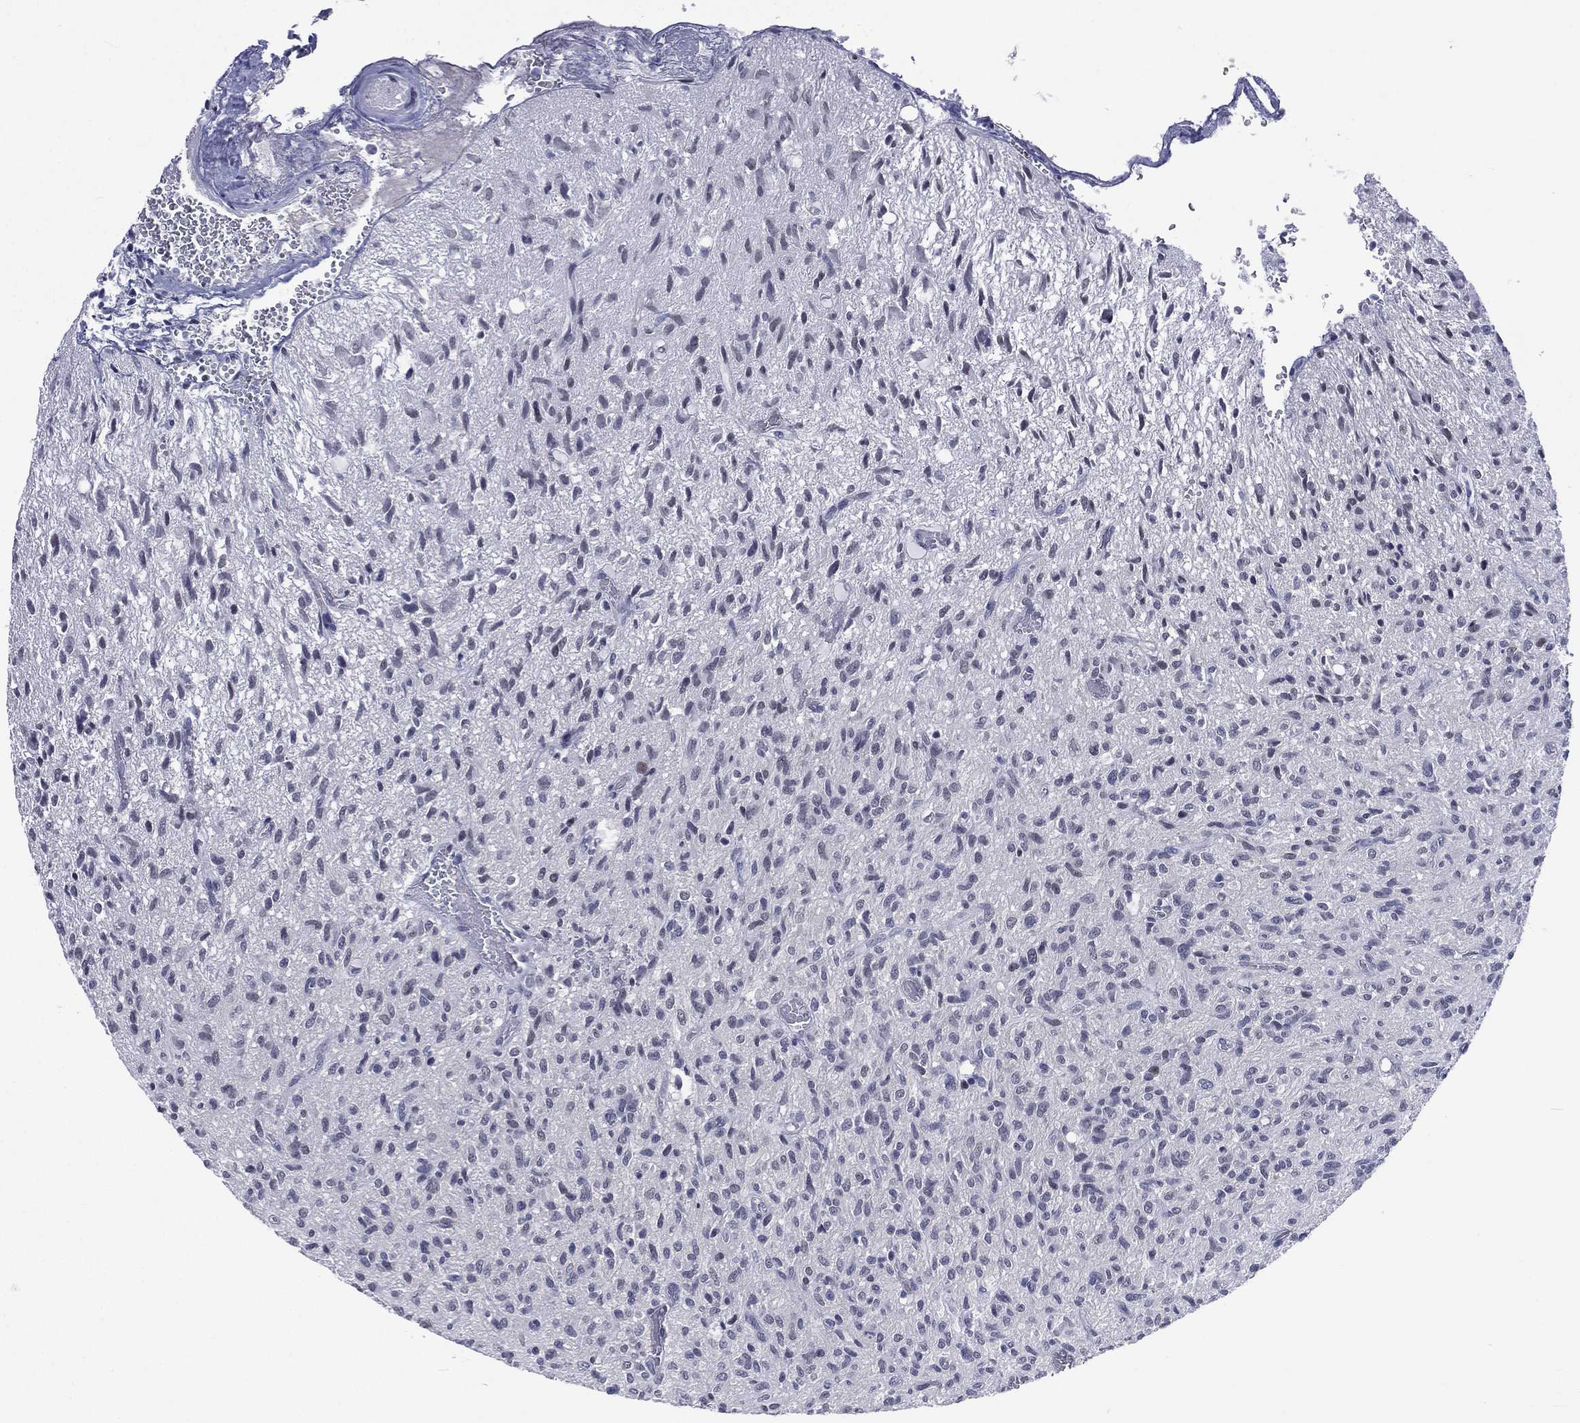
{"staining": {"intensity": "negative", "quantity": "none", "location": "none"}, "tissue": "glioma", "cell_type": "Tumor cells", "image_type": "cancer", "snomed": [{"axis": "morphology", "description": "Glioma, malignant, High grade"}, {"axis": "topography", "description": "Brain"}], "caption": "An IHC image of malignant glioma (high-grade) is shown. There is no staining in tumor cells of malignant glioma (high-grade).", "gene": "SSX1", "patient": {"sex": "male", "age": 64}}